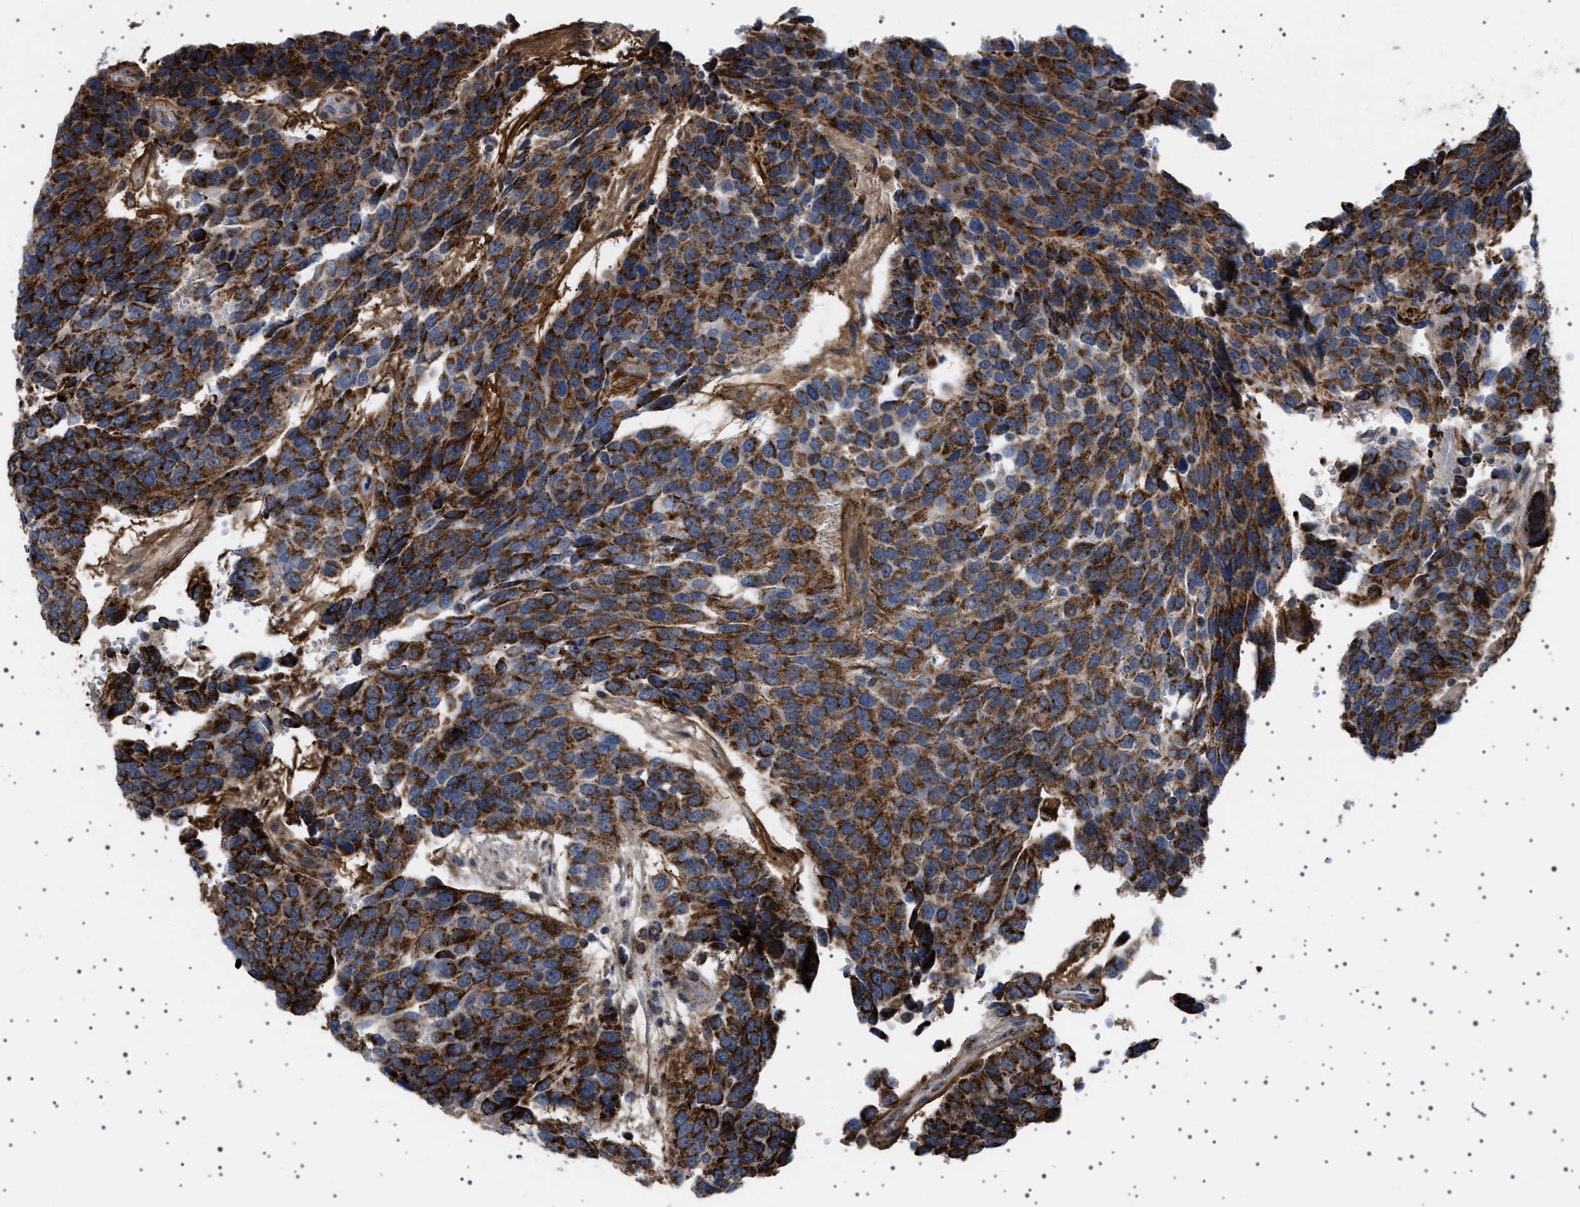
{"staining": {"intensity": "strong", "quantity": ">75%", "location": "cytoplasmic/membranous"}, "tissue": "urothelial cancer", "cell_type": "Tumor cells", "image_type": "cancer", "snomed": [{"axis": "morphology", "description": "Urothelial carcinoma, High grade"}, {"axis": "topography", "description": "Urinary bladder"}], "caption": "Immunohistochemical staining of urothelial cancer displays high levels of strong cytoplasmic/membranous protein positivity in approximately >75% of tumor cells.", "gene": "UBXN8", "patient": {"sex": "female", "age": 80}}